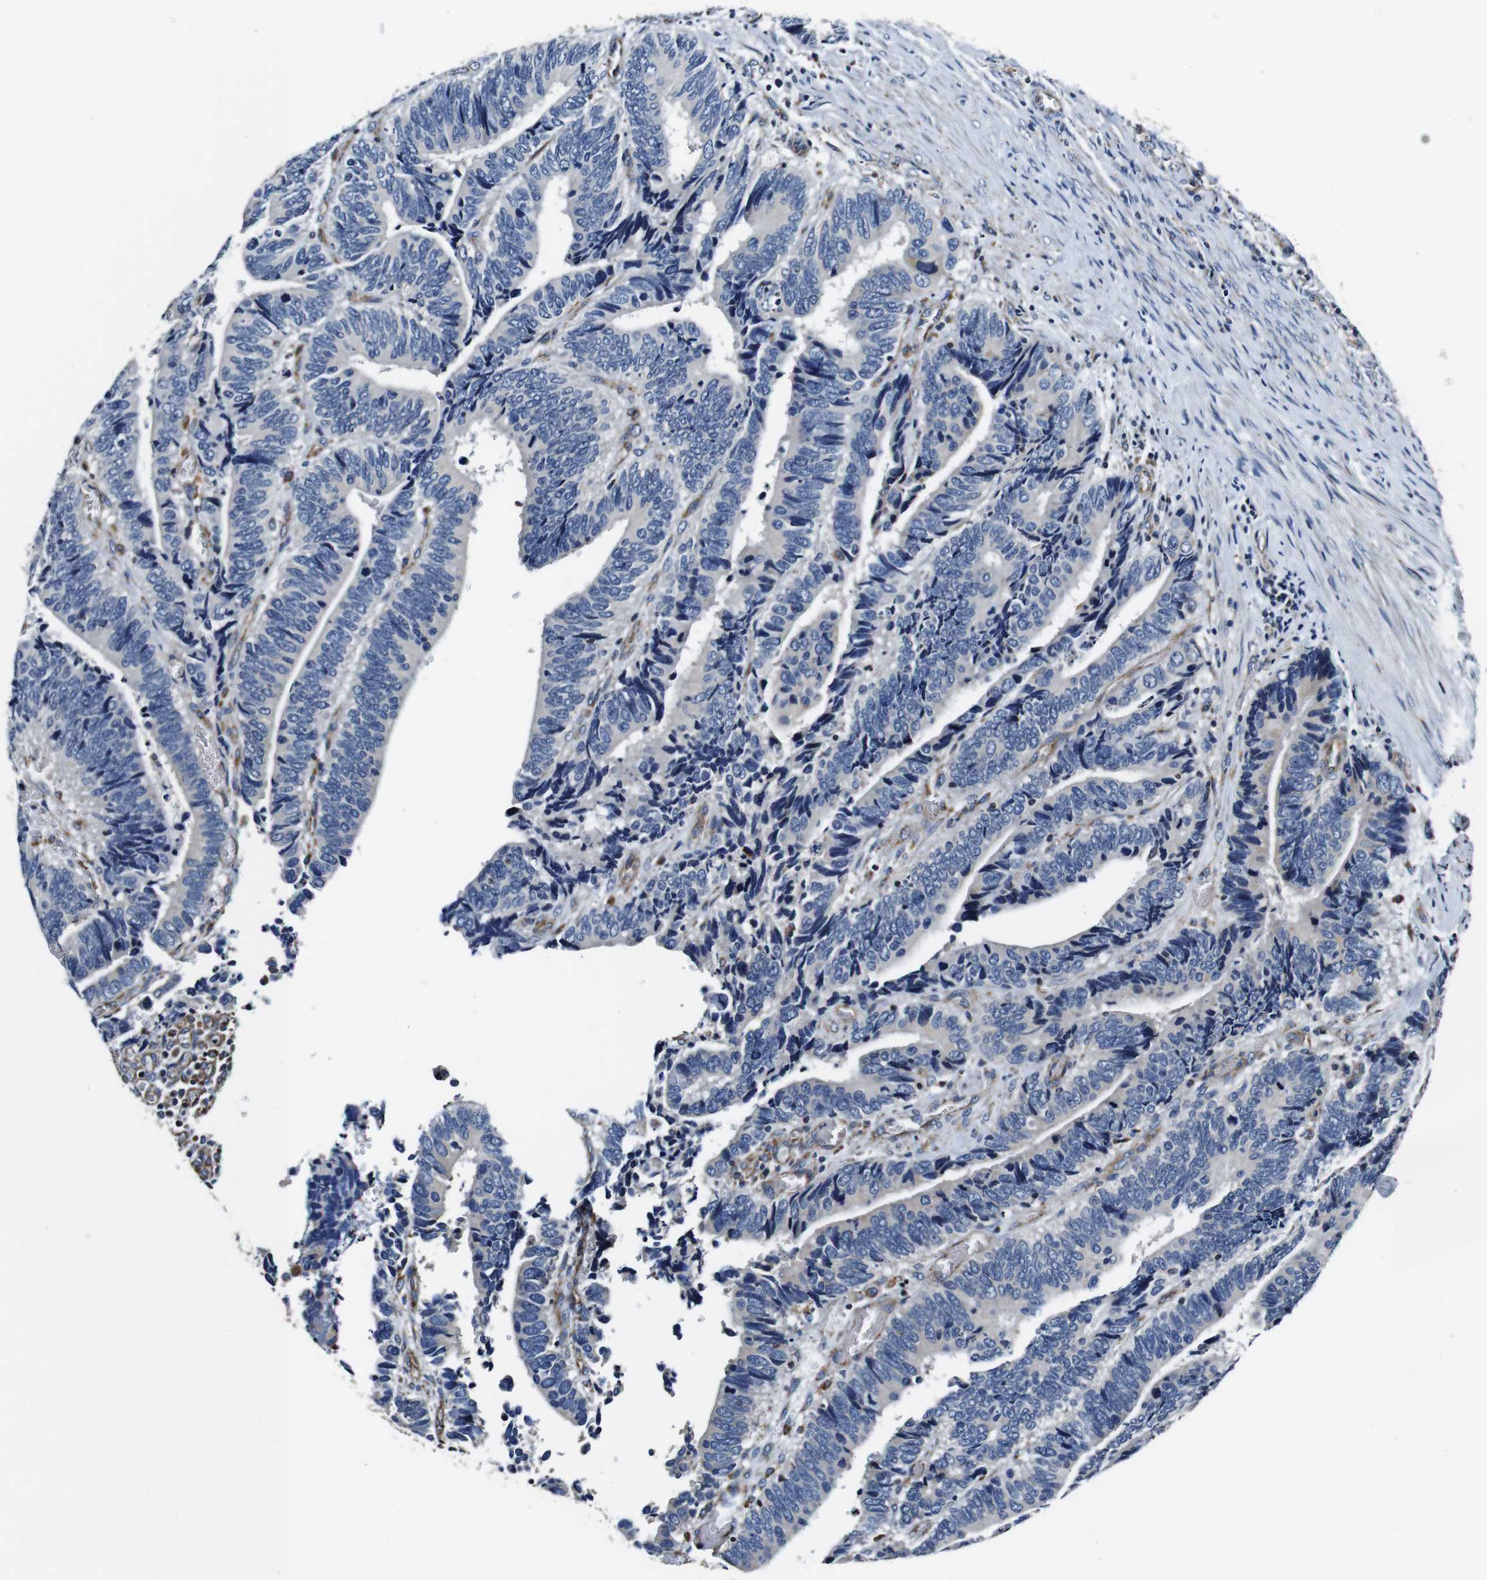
{"staining": {"intensity": "negative", "quantity": "none", "location": "none"}, "tissue": "colorectal cancer", "cell_type": "Tumor cells", "image_type": "cancer", "snomed": [{"axis": "morphology", "description": "Adenocarcinoma, NOS"}, {"axis": "topography", "description": "Colon"}], "caption": "Adenocarcinoma (colorectal) stained for a protein using IHC demonstrates no staining tumor cells.", "gene": "HK1", "patient": {"sex": "male", "age": 72}}